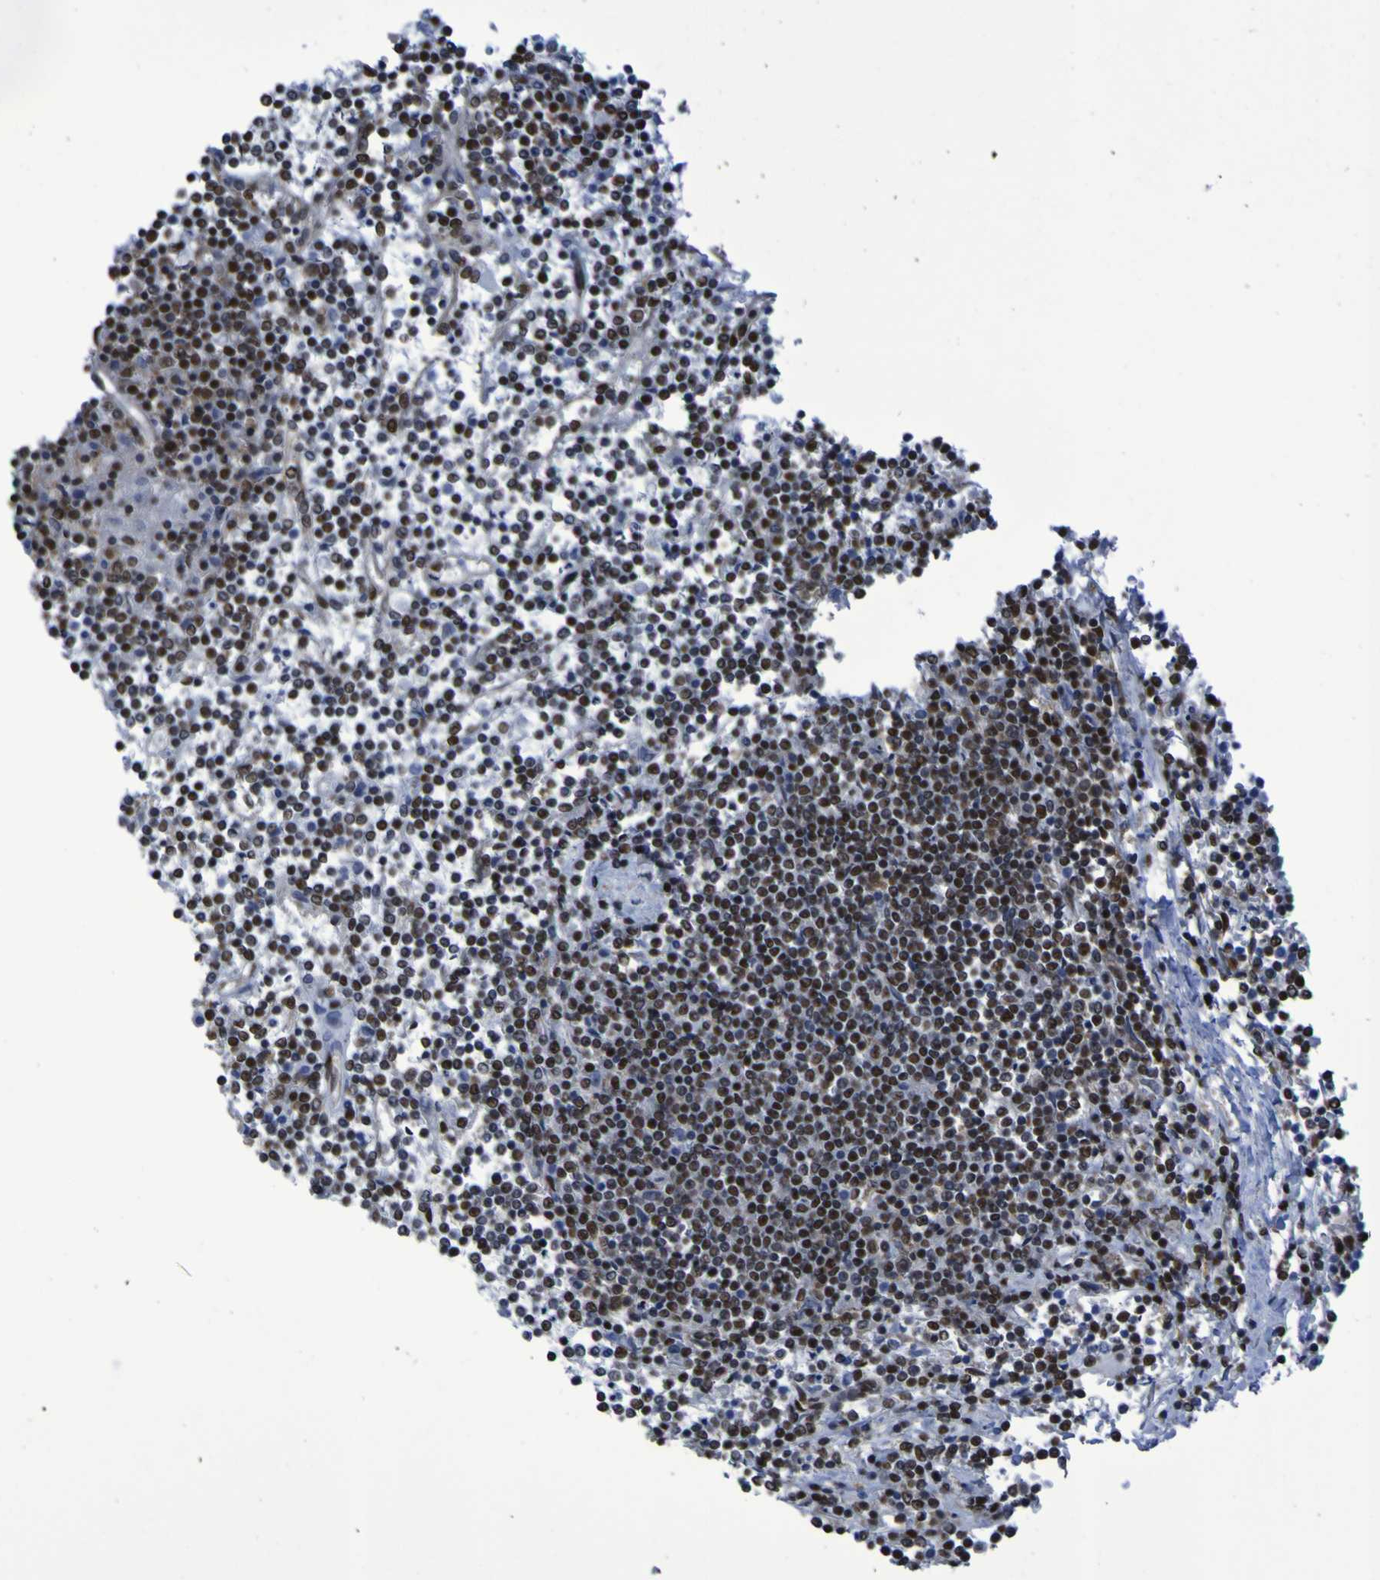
{"staining": {"intensity": "strong", "quantity": ">75%", "location": "nuclear"}, "tissue": "lymphoma", "cell_type": "Tumor cells", "image_type": "cancer", "snomed": [{"axis": "morphology", "description": "Malignant lymphoma, non-Hodgkin's type, Low grade"}, {"axis": "topography", "description": "Spleen"}], "caption": "An immunohistochemistry histopathology image of neoplastic tissue is shown. Protein staining in brown highlights strong nuclear positivity in lymphoma within tumor cells.", "gene": "HNRNPR", "patient": {"sex": "female", "age": 19}}